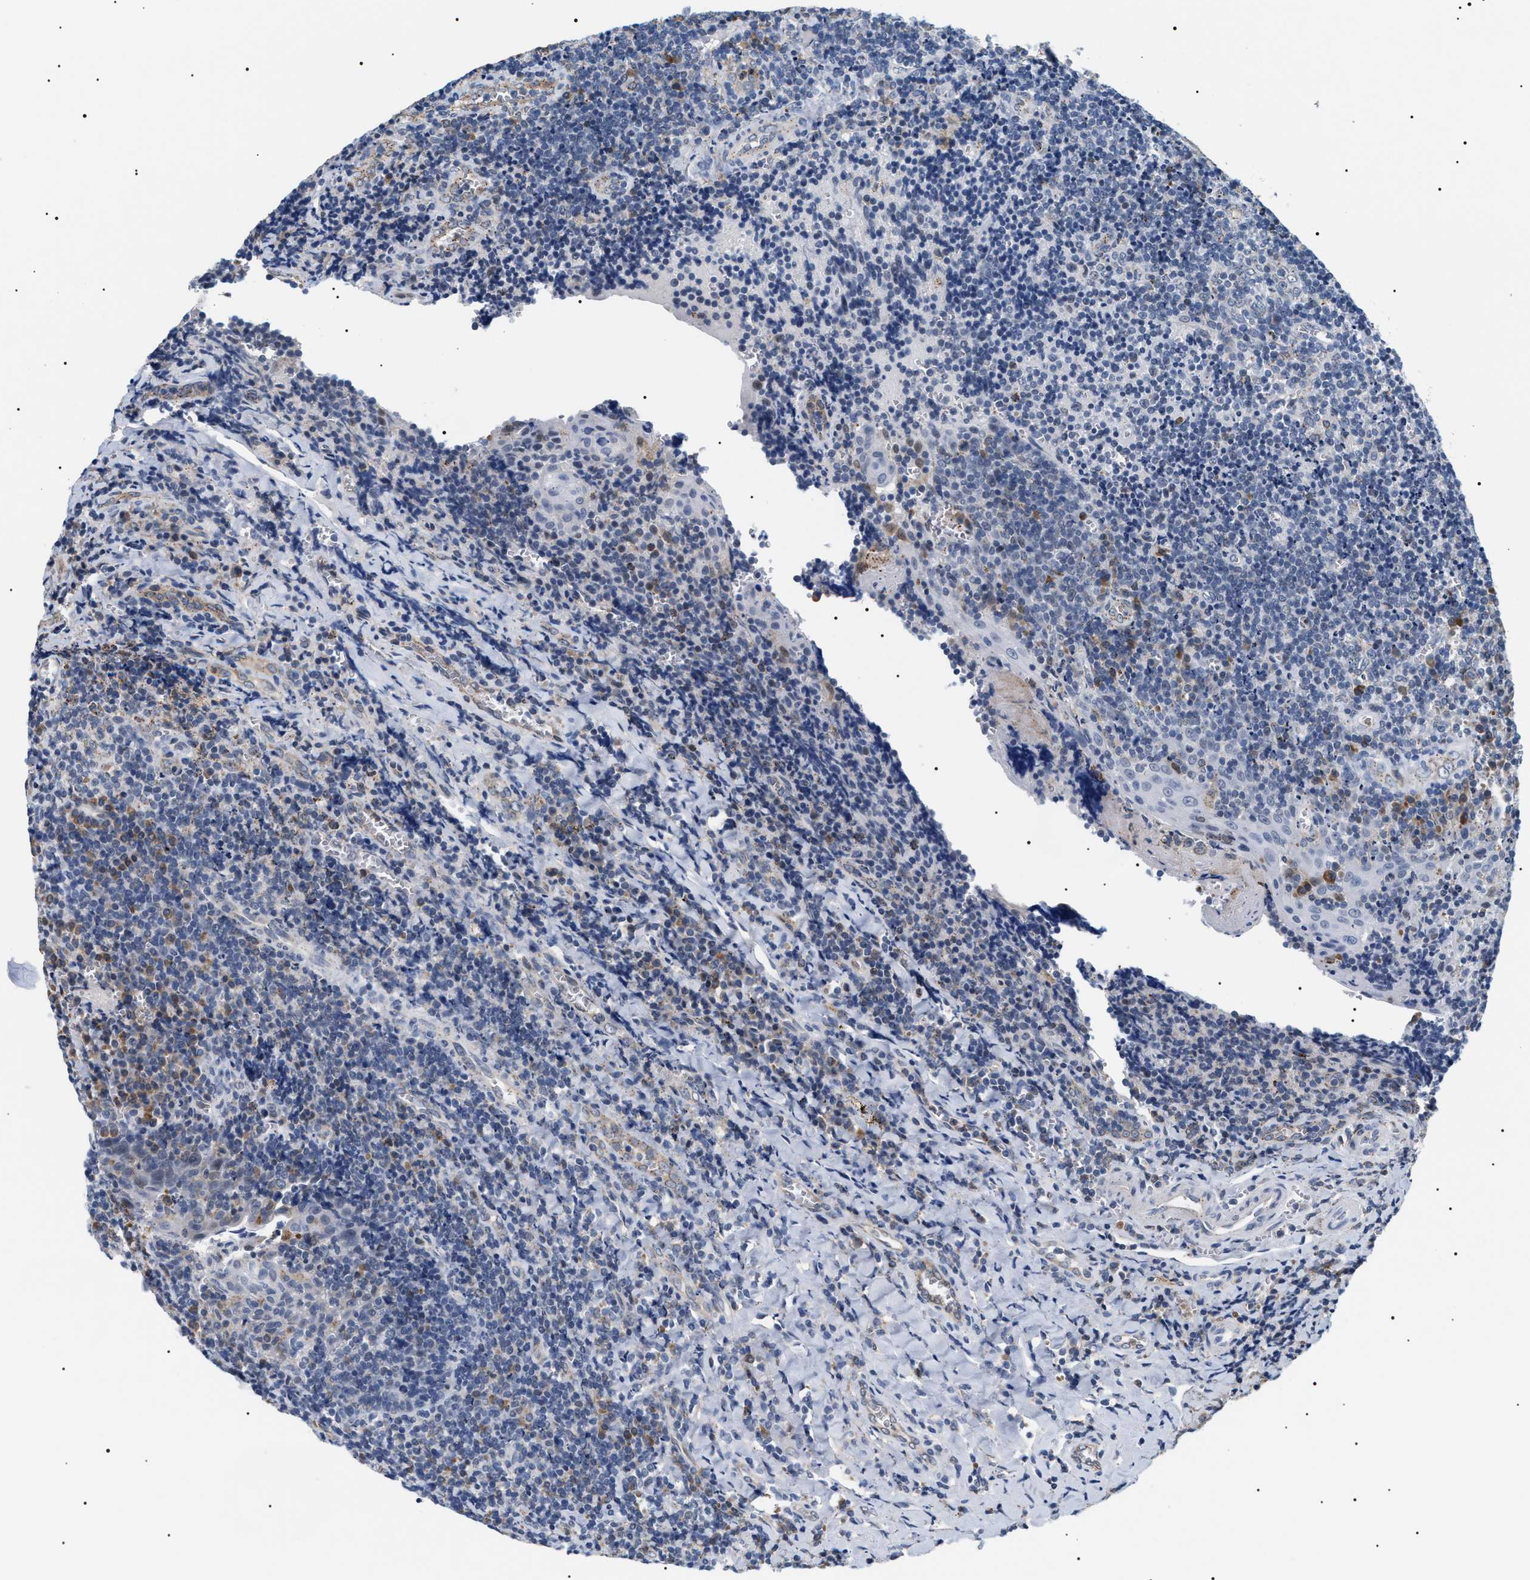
{"staining": {"intensity": "negative", "quantity": "none", "location": "none"}, "tissue": "tonsil", "cell_type": "Germinal center cells", "image_type": "normal", "snomed": [{"axis": "morphology", "description": "Normal tissue, NOS"}, {"axis": "morphology", "description": "Inflammation, NOS"}, {"axis": "topography", "description": "Tonsil"}], "caption": "Protein analysis of benign tonsil shows no significant positivity in germinal center cells. Brightfield microscopy of immunohistochemistry (IHC) stained with DAB (brown) and hematoxylin (blue), captured at high magnification.", "gene": "HSD17B11", "patient": {"sex": "female", "age": 31}}